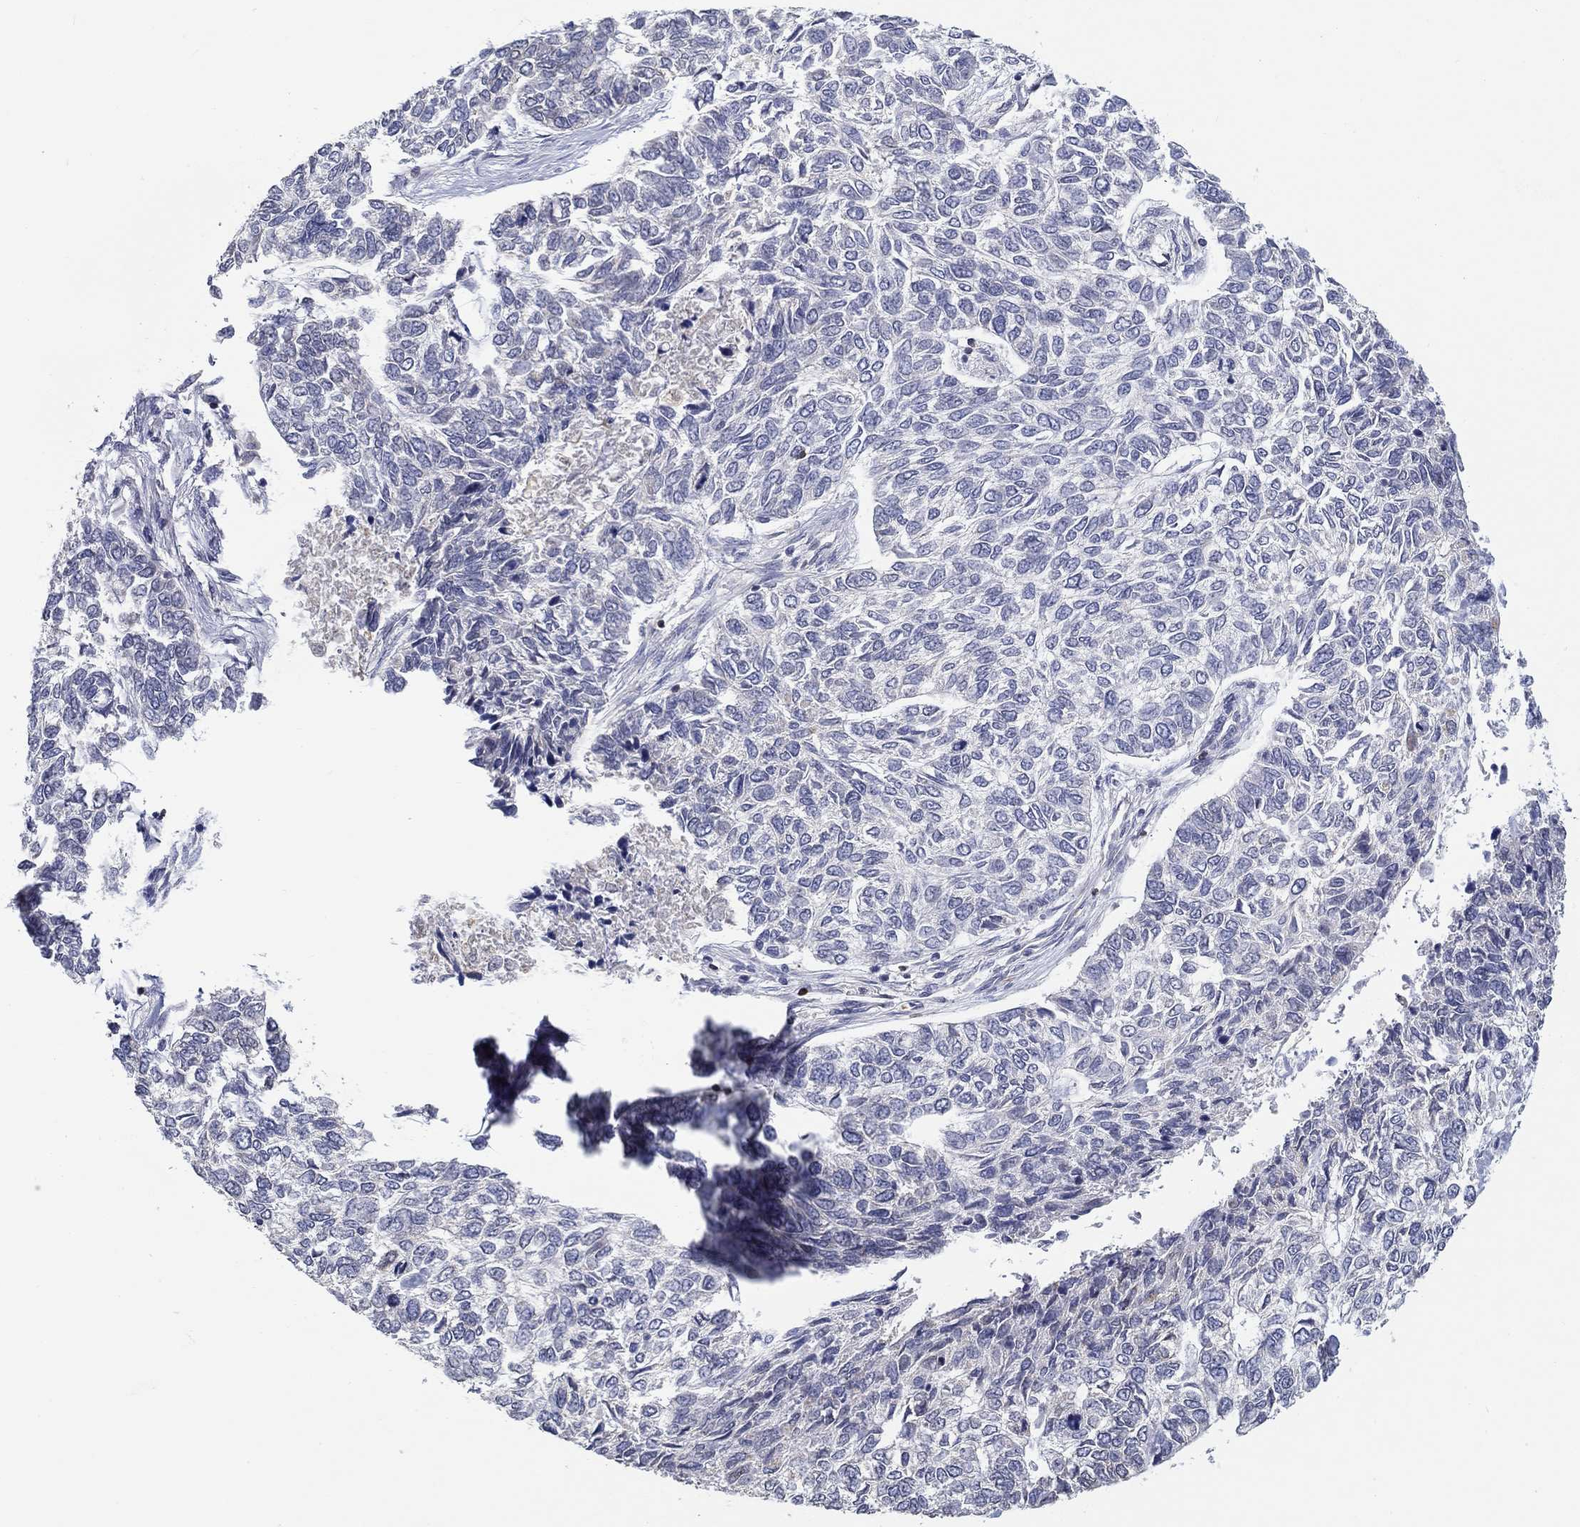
{"staining": {"intensity": "negative", "quantity": "none", "location": "none"}, "tissue": "skin cancer", "cell_type": "Tumor cells", "image_type": "cancer", "snomed": [{"axis": "morphology", "description": "Basal cell carcinoma"}, {"axis": "topography", "description": "Skin"}], "caption": "This micrograph is of basal cell carcinoma (skin) stained with immunohistochemistry to label a protein in brown with the nuclei are counter-stained blue. There is no positivity in tumor cells.", "gene": "ERMP1", "patient": {"sex": "female", "age": 65}}